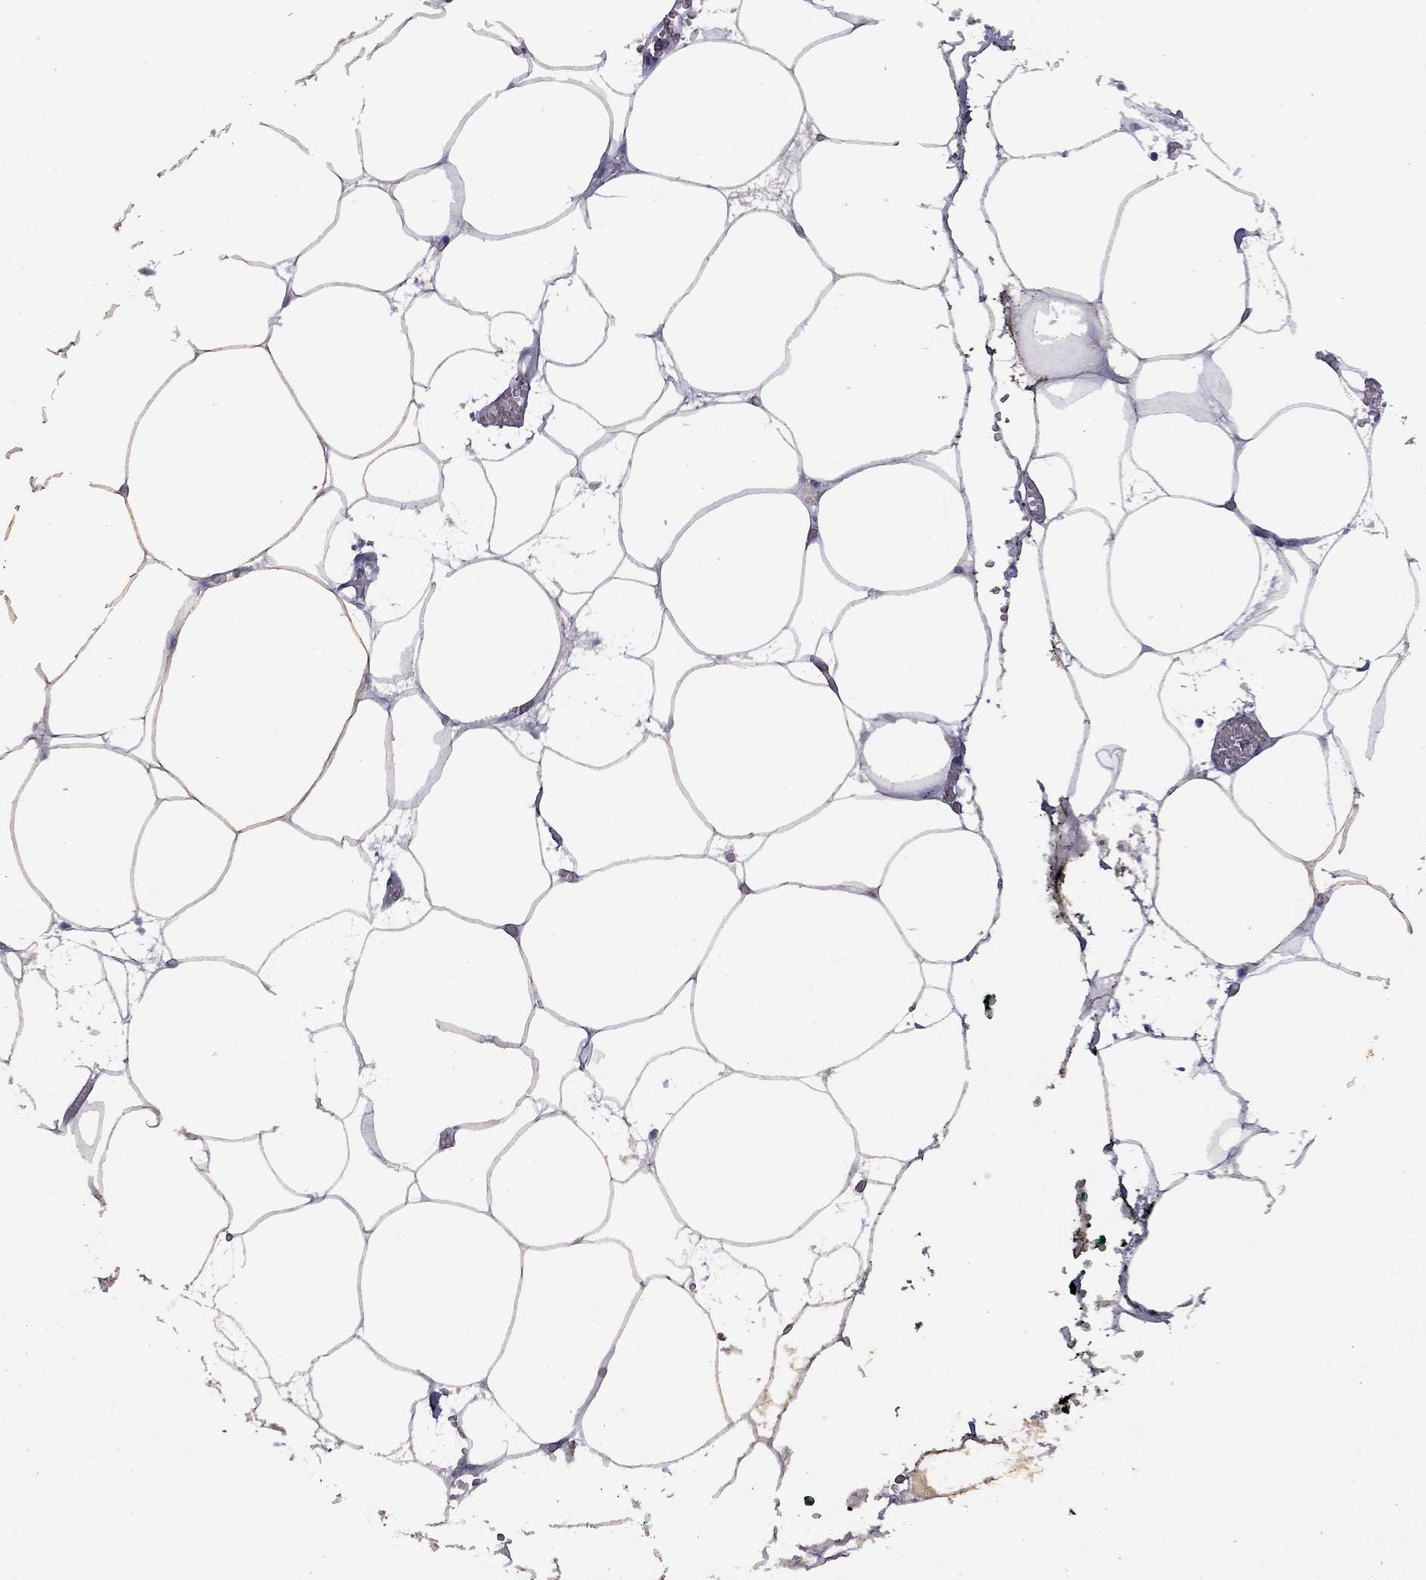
{"staining": {"intensity": "moderate", "quantity": "<25%", "location": "cytoplasmic/membranous"}, "tissue": "adipose tissue", "cell_type": "Adipocytes", "image_type": "normal", "snomed": [{"axis": "morphology", "description": "Normal tissue, NOS"}, {"axis": "topography", "description": "Adipose tissue"}, {"axis": "topography", "description": "Pancreas"}, {"axis": "topography", "description": "Peripheral nerve tissue"}], "caption": "A low amount of moderate cytoplasmic/membranous staining is identified in approximately <25% of adipocytes in normal adipose tissue. (IHC, brightfield microscopy, high magnification).", "gene": "SPOUT1", "patient": {"sex": "female", "age": 58}}